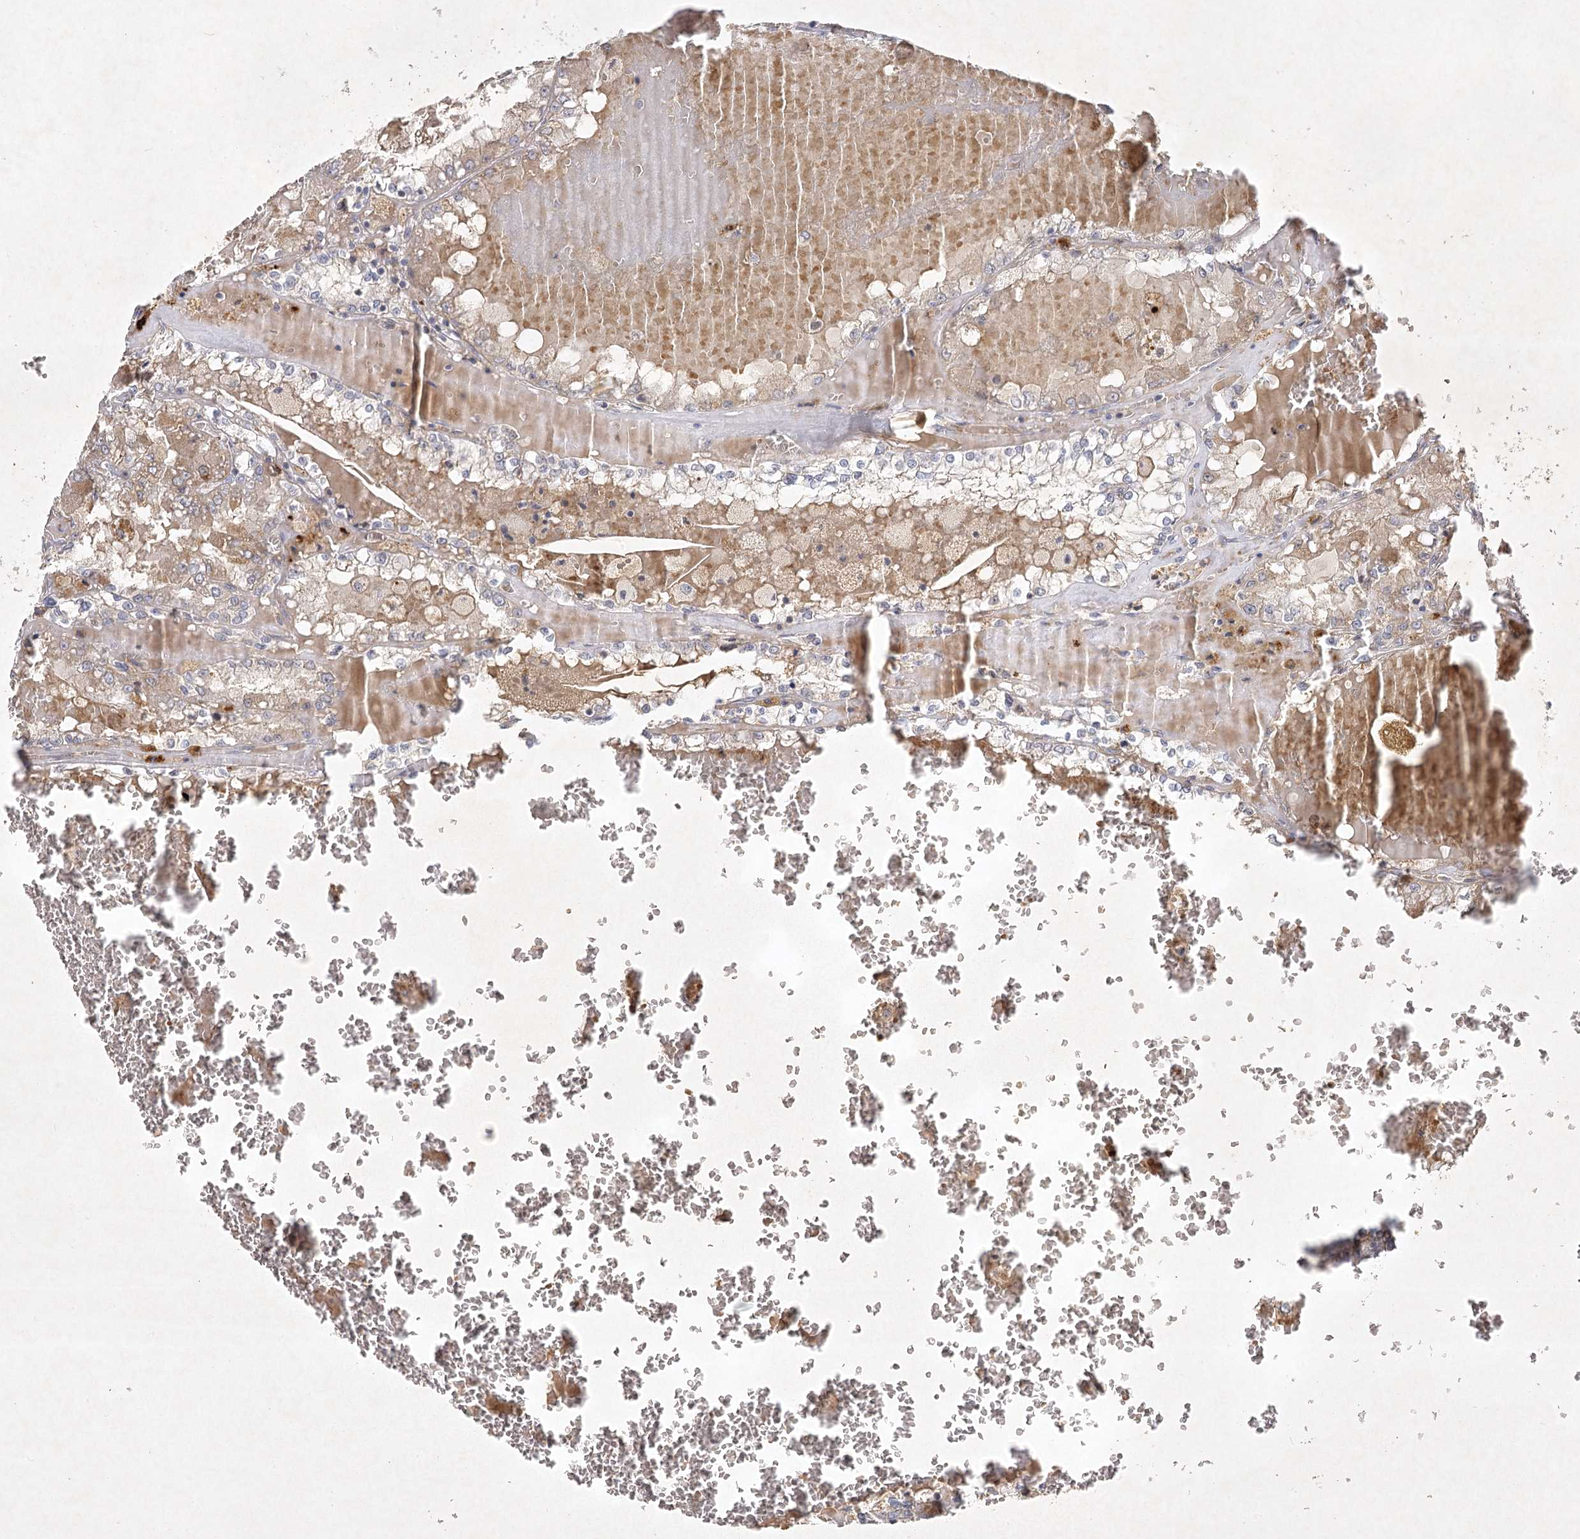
{"staining": {"intensity": "negative", "quantity": "none", "location": "none"}, "tissue": "renal cancer", "cell_type": "Tumor cells", "image_type": "cancer", "snomed": [{"axis": "morphology", "description": "Adenocarcinoma, NOS"}, {"axis": "topography", "description": "Kidney"}], "caption": "A high-resolution image shows immunohistochemistry staining of adenocarcinoma (renal), which shows no significant expression in tumor cells.", "gene": "PYROXD2", "patient": {"sex": "female", "age": 56}}